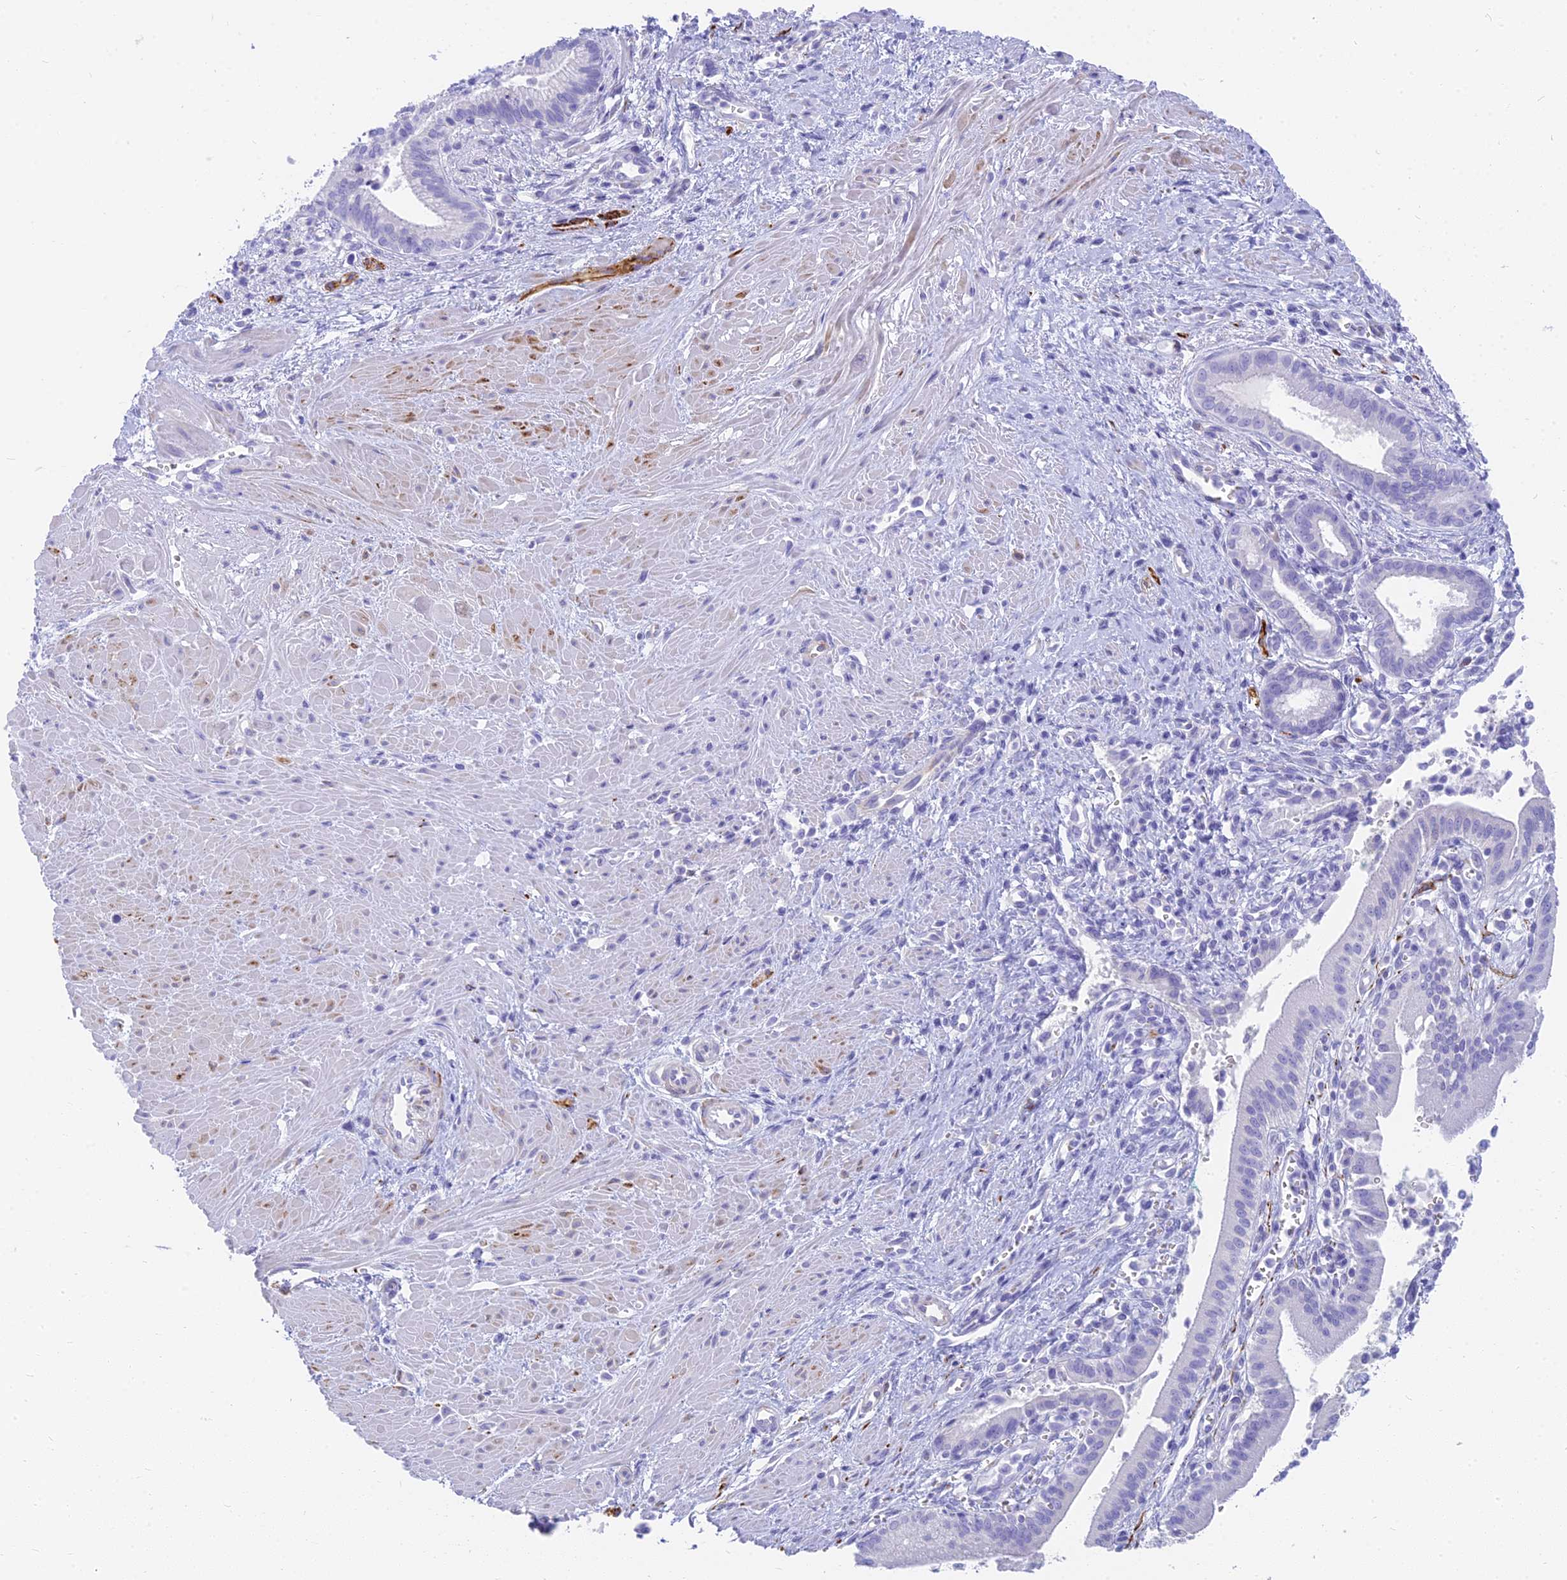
{"staining": {"intensity": "negative", "quantity": "none", "location": "none"}, "tissue": "pancreatic cancer", "cell_type": "Tumor cells", "image_type": "cancer", "snomed": [{"axis": "morphology", "description": "Adenocarcinoma, NOS"}, {"axis": "topography", "description": "Pancreas"}], "caption": "Immunohistochemistry micrograph of neoplastic tissue: human adenocarcinoma (pancreatic) stained with DAB (3,3'-diaminobenzidine) displays no significant protein staining in tumor cells.", "gene": "SLC36A2", "patient": {"sex": "male", "age": 78}}